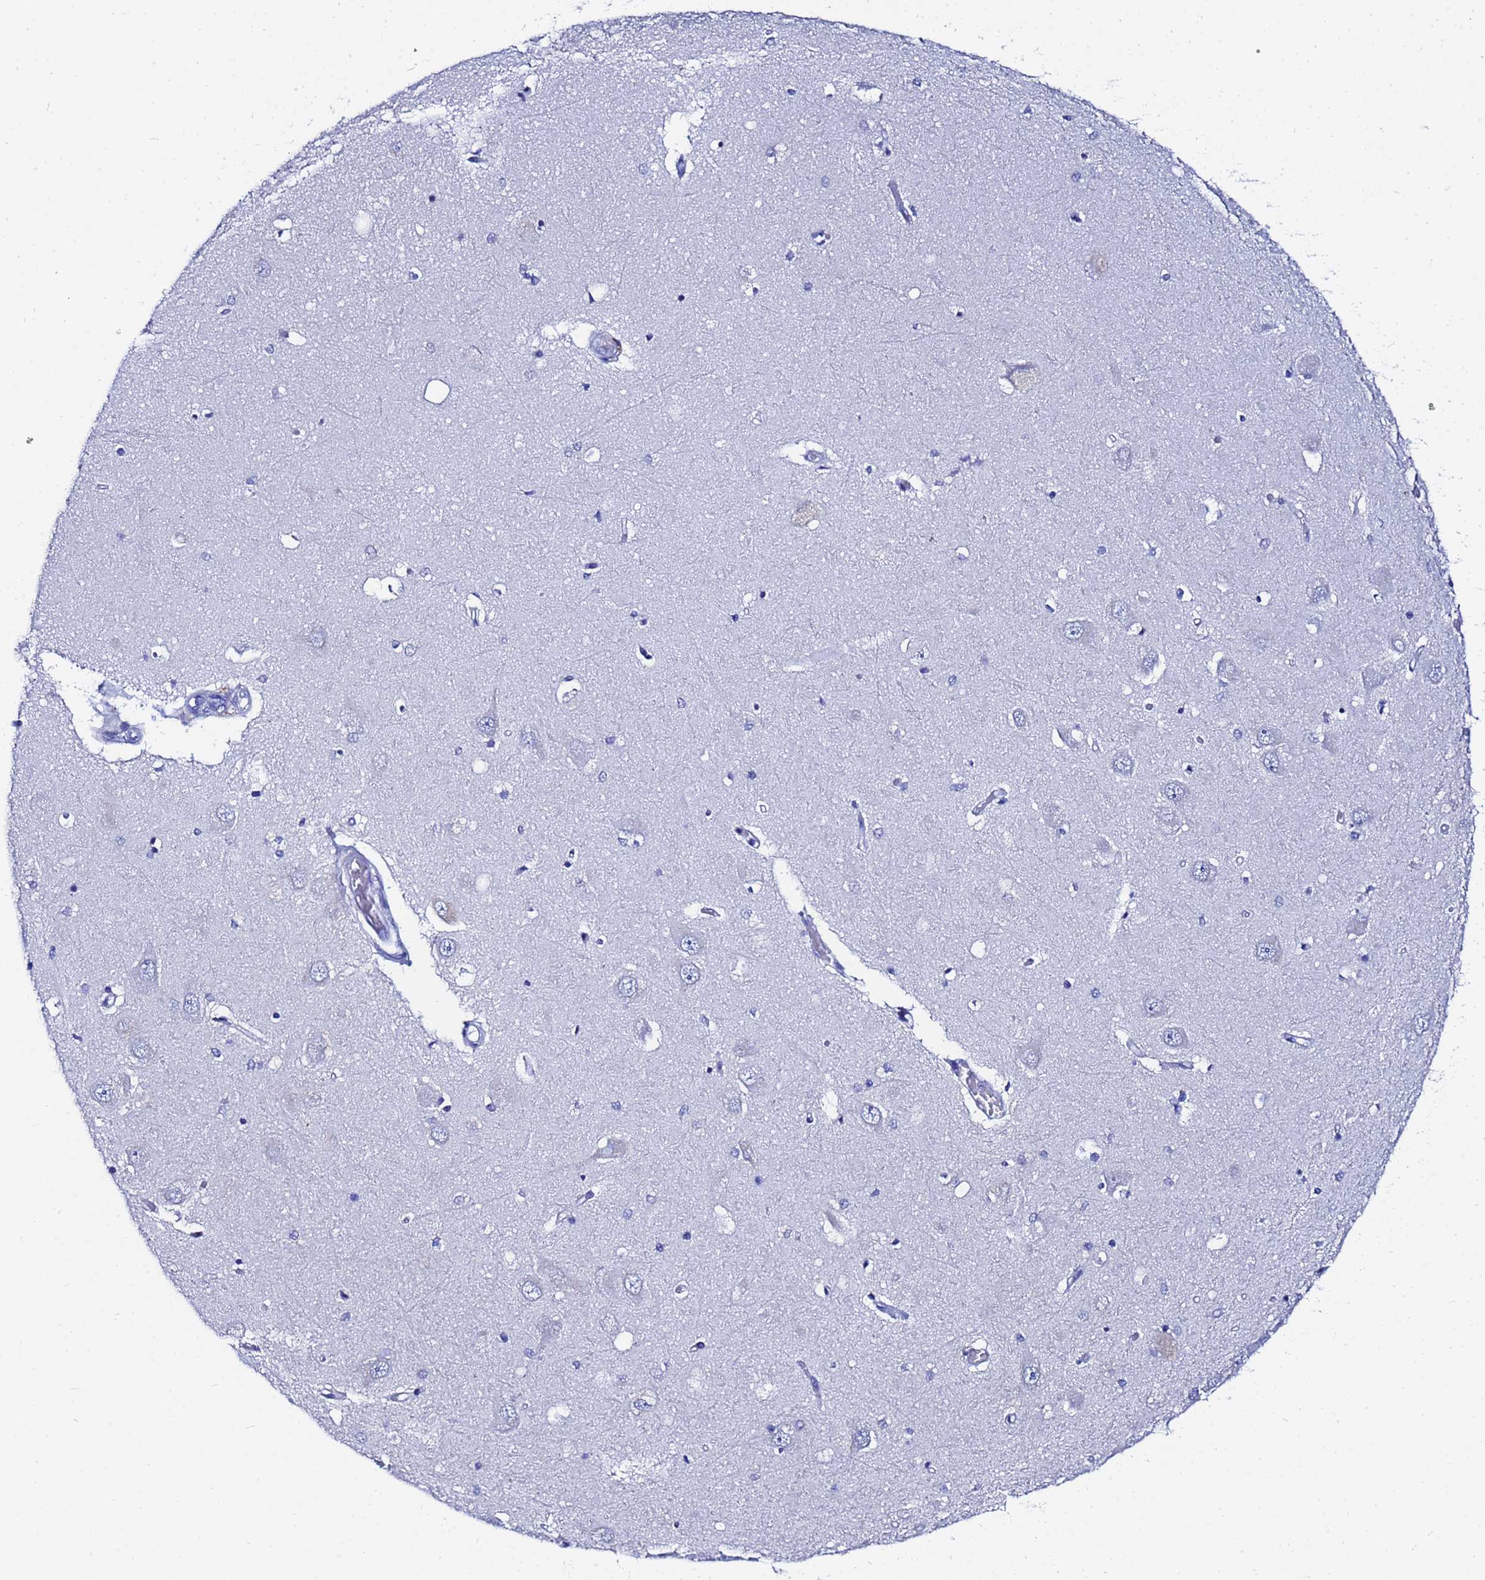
{"staining": {"intensity": "negative", "quantity": "none", "location": "none"}, "tissue": "hippocampus", "cell_type": "Glial cells", "image_type": "normal", "snomed": [{"axis": "morphology", "description": "Normal tissue, NOS"}, {"axis": "topography", "description": "Hippocampus"}], "caption": "Micrograph shows no significant protein expression in glial cells of unremarkable hippocampus. (Stains: DAB IHC with hematoxylin counter stain, Microscopy: brightfield microscopy at high magnification).", "gene": "AQP12A", "patient": {"sex": "male", "age": 45}}